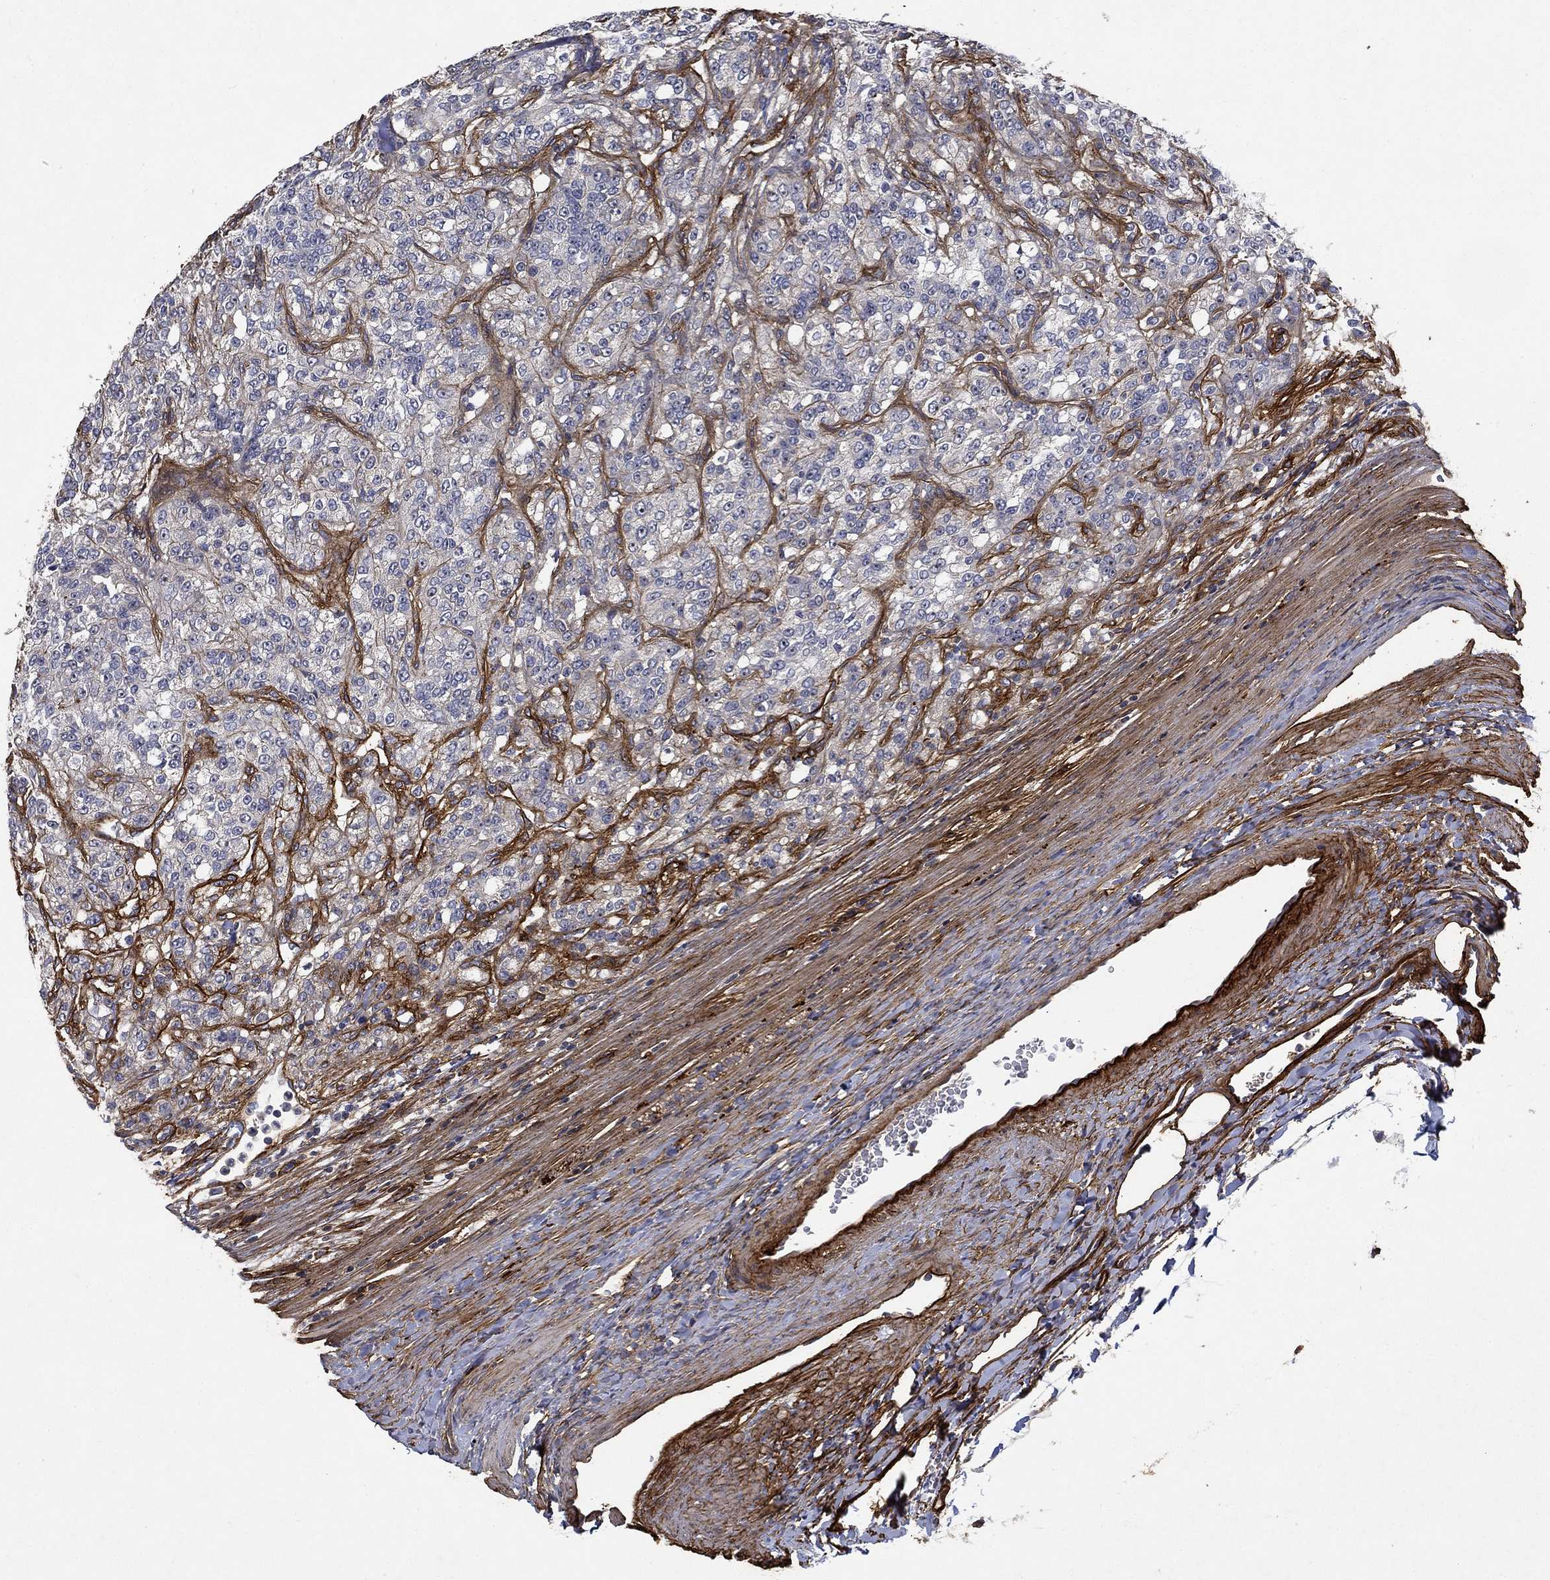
{"staining": {"intensity": "negative", "quantity": "none", "location": "none"}, "tissue": "renal cancer", "cell_type": "Tumor cells", "image_type": "cancer", "snomed": [{"axis": "morphology", "description": "Adenocarcinoma, NOS"}, {"axis": "topography", "description": "Kidney"}], "caption": "A micrograph of human adenocarcinoma (renal) is negative for staining in tumor cells.", "gene": "COL4A2", "patient": {"sex": "female", "age": 63}}